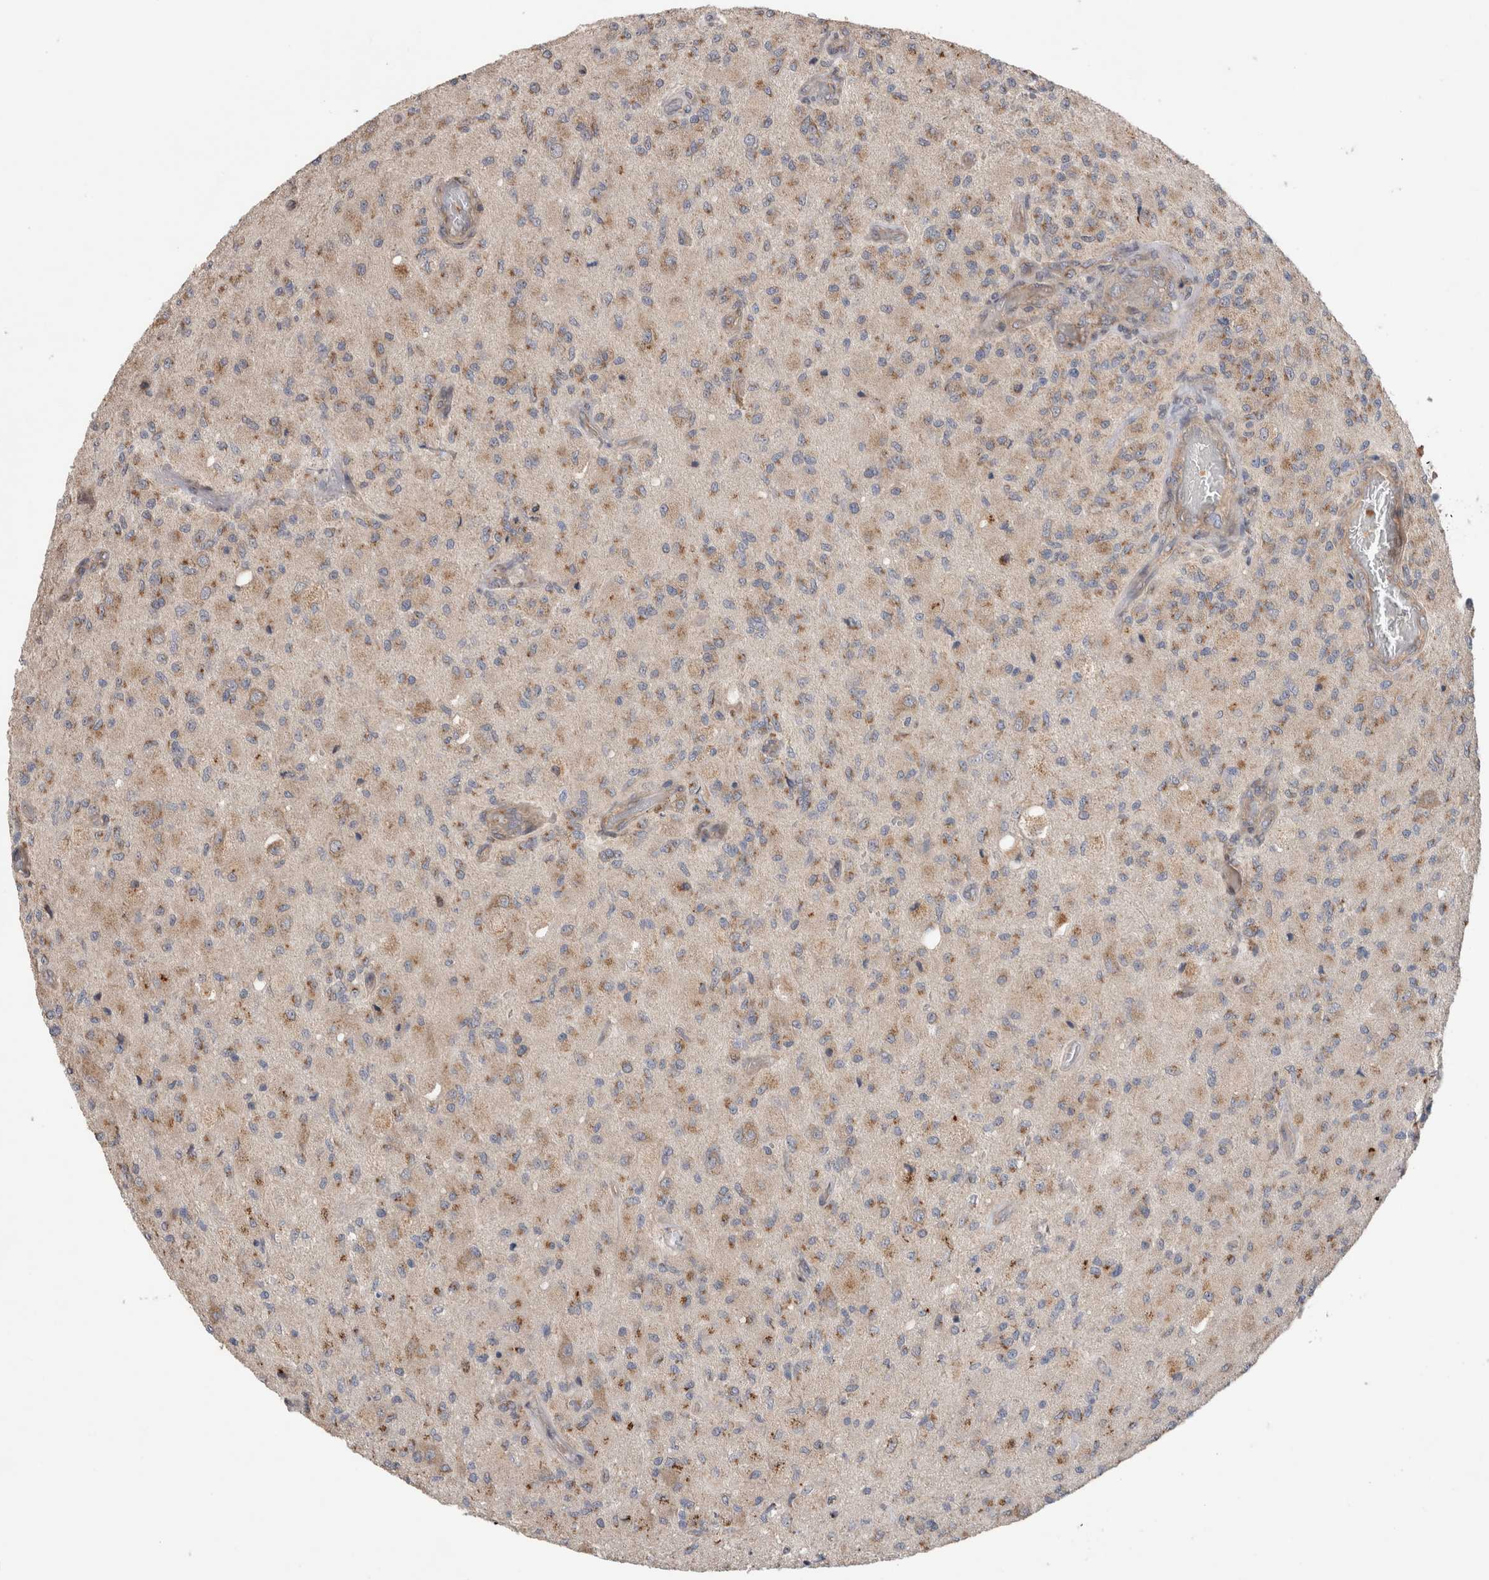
{"staining": {"intensity": "moderate", "quantity": ">75%", "location": "cytoplasmic/membranous"}, "tissue": "glioma", "cell_type": "Tumor cells", "image_type": "cancer", "snomed": [{"axis": "morphology", "description": "Normal tissue, NOS"}, {"axis": "morphology", "description": "Glioma, malignant, High grade"}, {"axis": "topography", "description": "Cerebral cortex"}], "caption": "DAB (3,3'-diaminobenzidine) immunohistochemical staining of glioma demonstrates moderate cytoplasmic/membranous protein staining in approximately >75% of tumor cells. (IHC, brightfield microscopy, high magnification).", "gene": "TRIM5", "patient": {"sex": "male", "age": 77}}